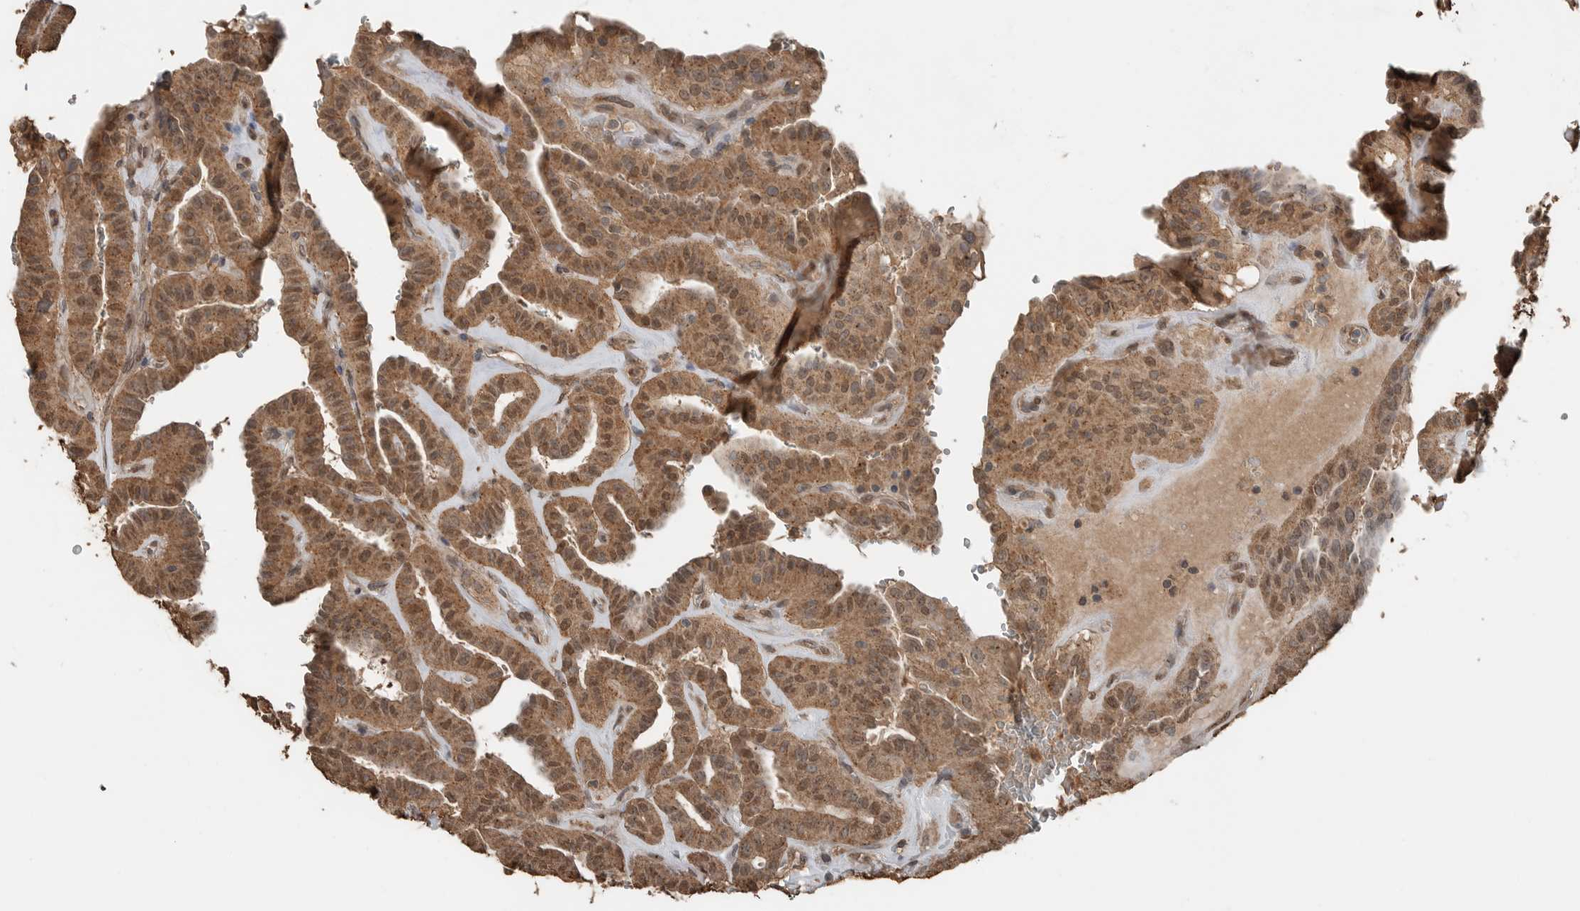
{"staining": {"intensity": "moderate", "quantity": ">75%", "location": "cytoplasmic/membranous,nuclear"}, "tissue": "thyroid cancer", "cell_type": "Tumor cells", "image_type": "cancer", "snomed": [{"axis": "morphology", "description": "Papillary adenocarcinoma, NOS"}, {"axis": "topography", "description": "Thyroid gland"}], "caption": "This image reveals thyroid papillary adenocarcinoma stained with immunohistochemistry (IHC) to label a protein in brown. The cytoplasmic/membranous and nuclear of tumor cells show moderate positivity for the protein. Nuclei are counter-stained blue.", "gene": "BLZF1", "patient": {"sex": "male", "age": 77}}